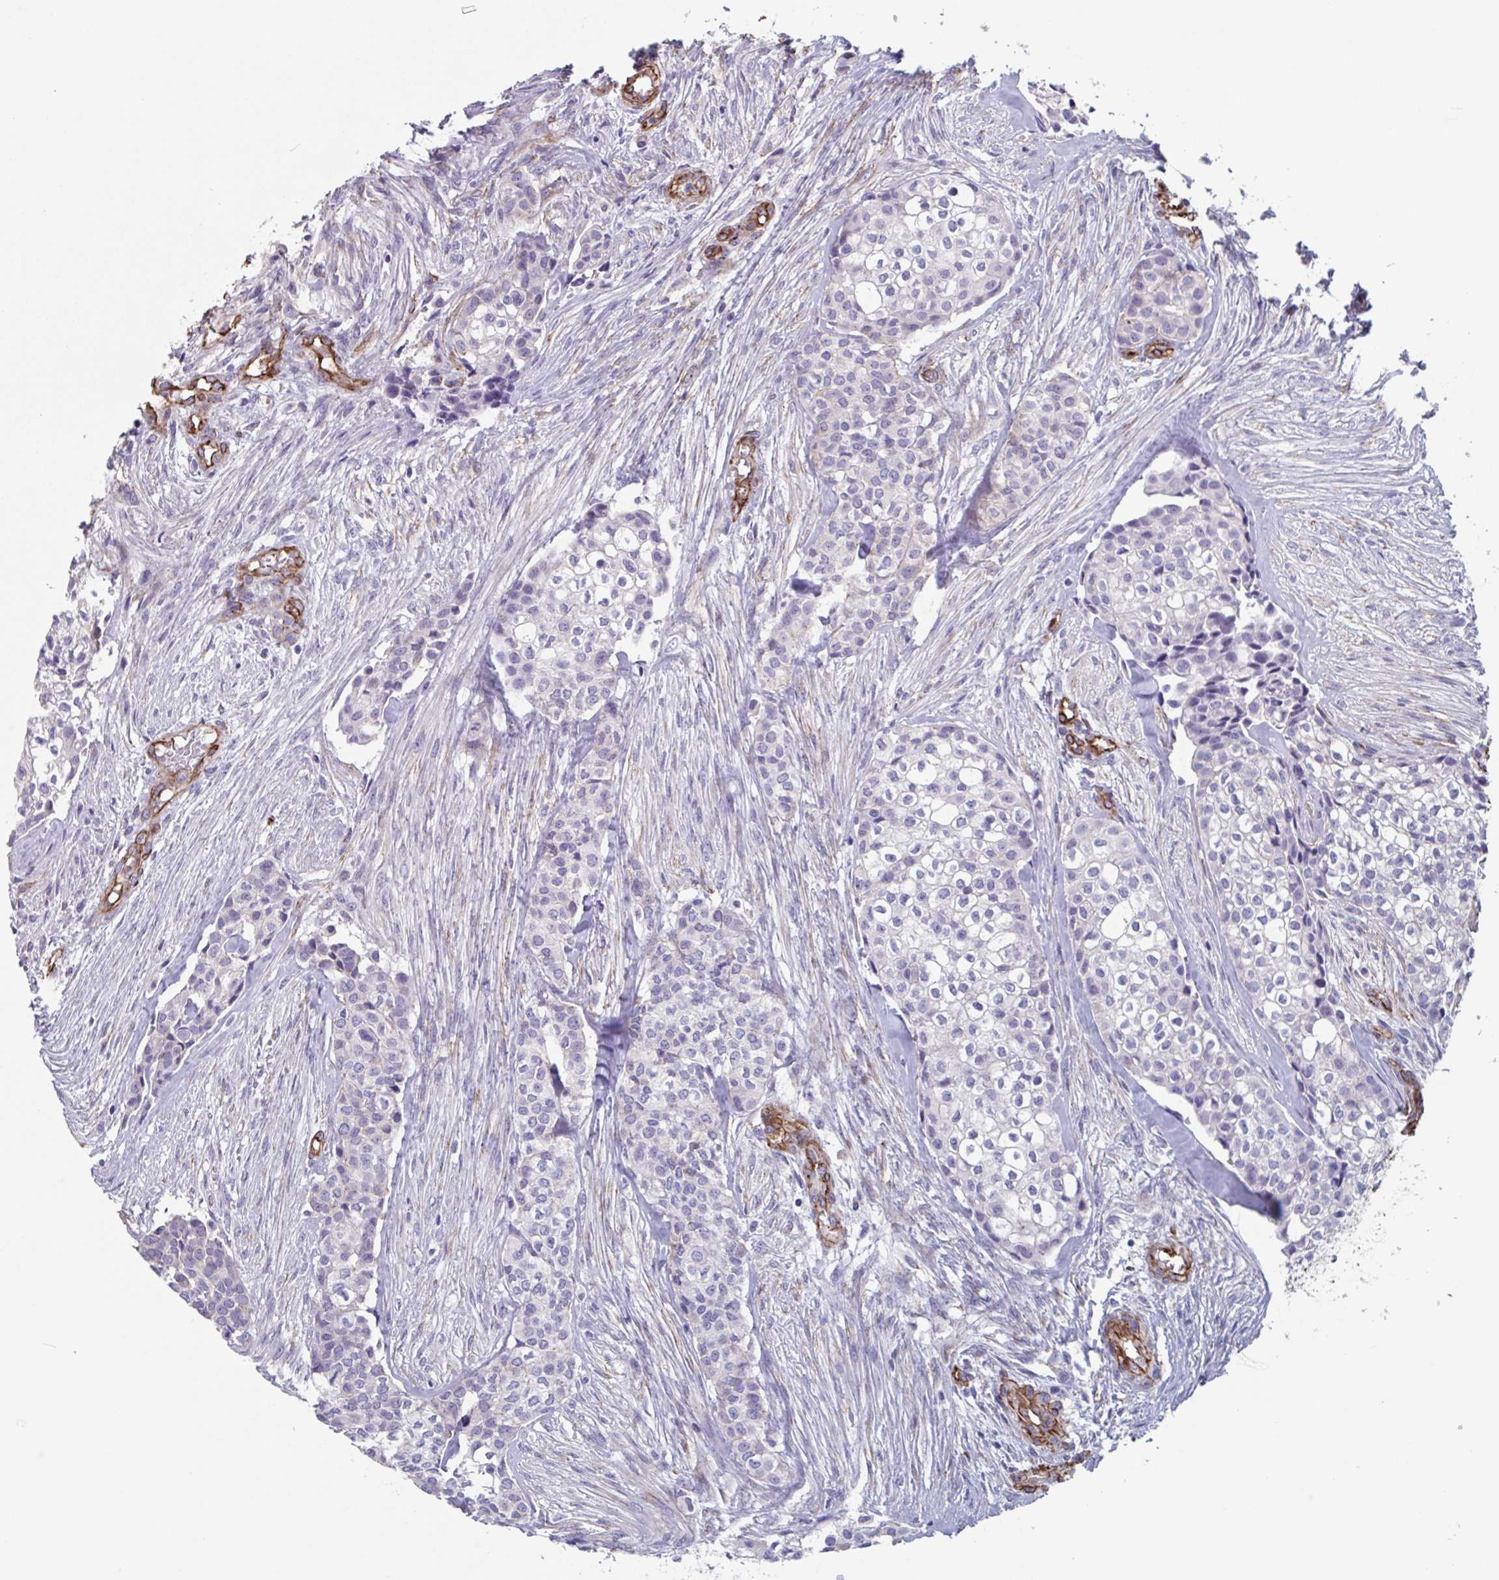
{"staining": {"intensity": "negative", "quantity": "none", "location": "none"}, "tissue": "head and neck cancer", "cell_type": "Tumor cells", "image_type": "cancer", "snomed": [{"axis": "morphology", "description": "Adenocarcinoma, NOS"}, {"axis": "topography", "description": "Head-Neck"}], "caption": "Immunohistochemistry image of neoplastic tissue: human head and neck cancer stained with DAB shows no significant protein expression in tumor cells. (Brightfield microscopy of DAB IHC at high magnification).", "gene": "CITED4", "patient": {"sex": "male", "age": 81}}